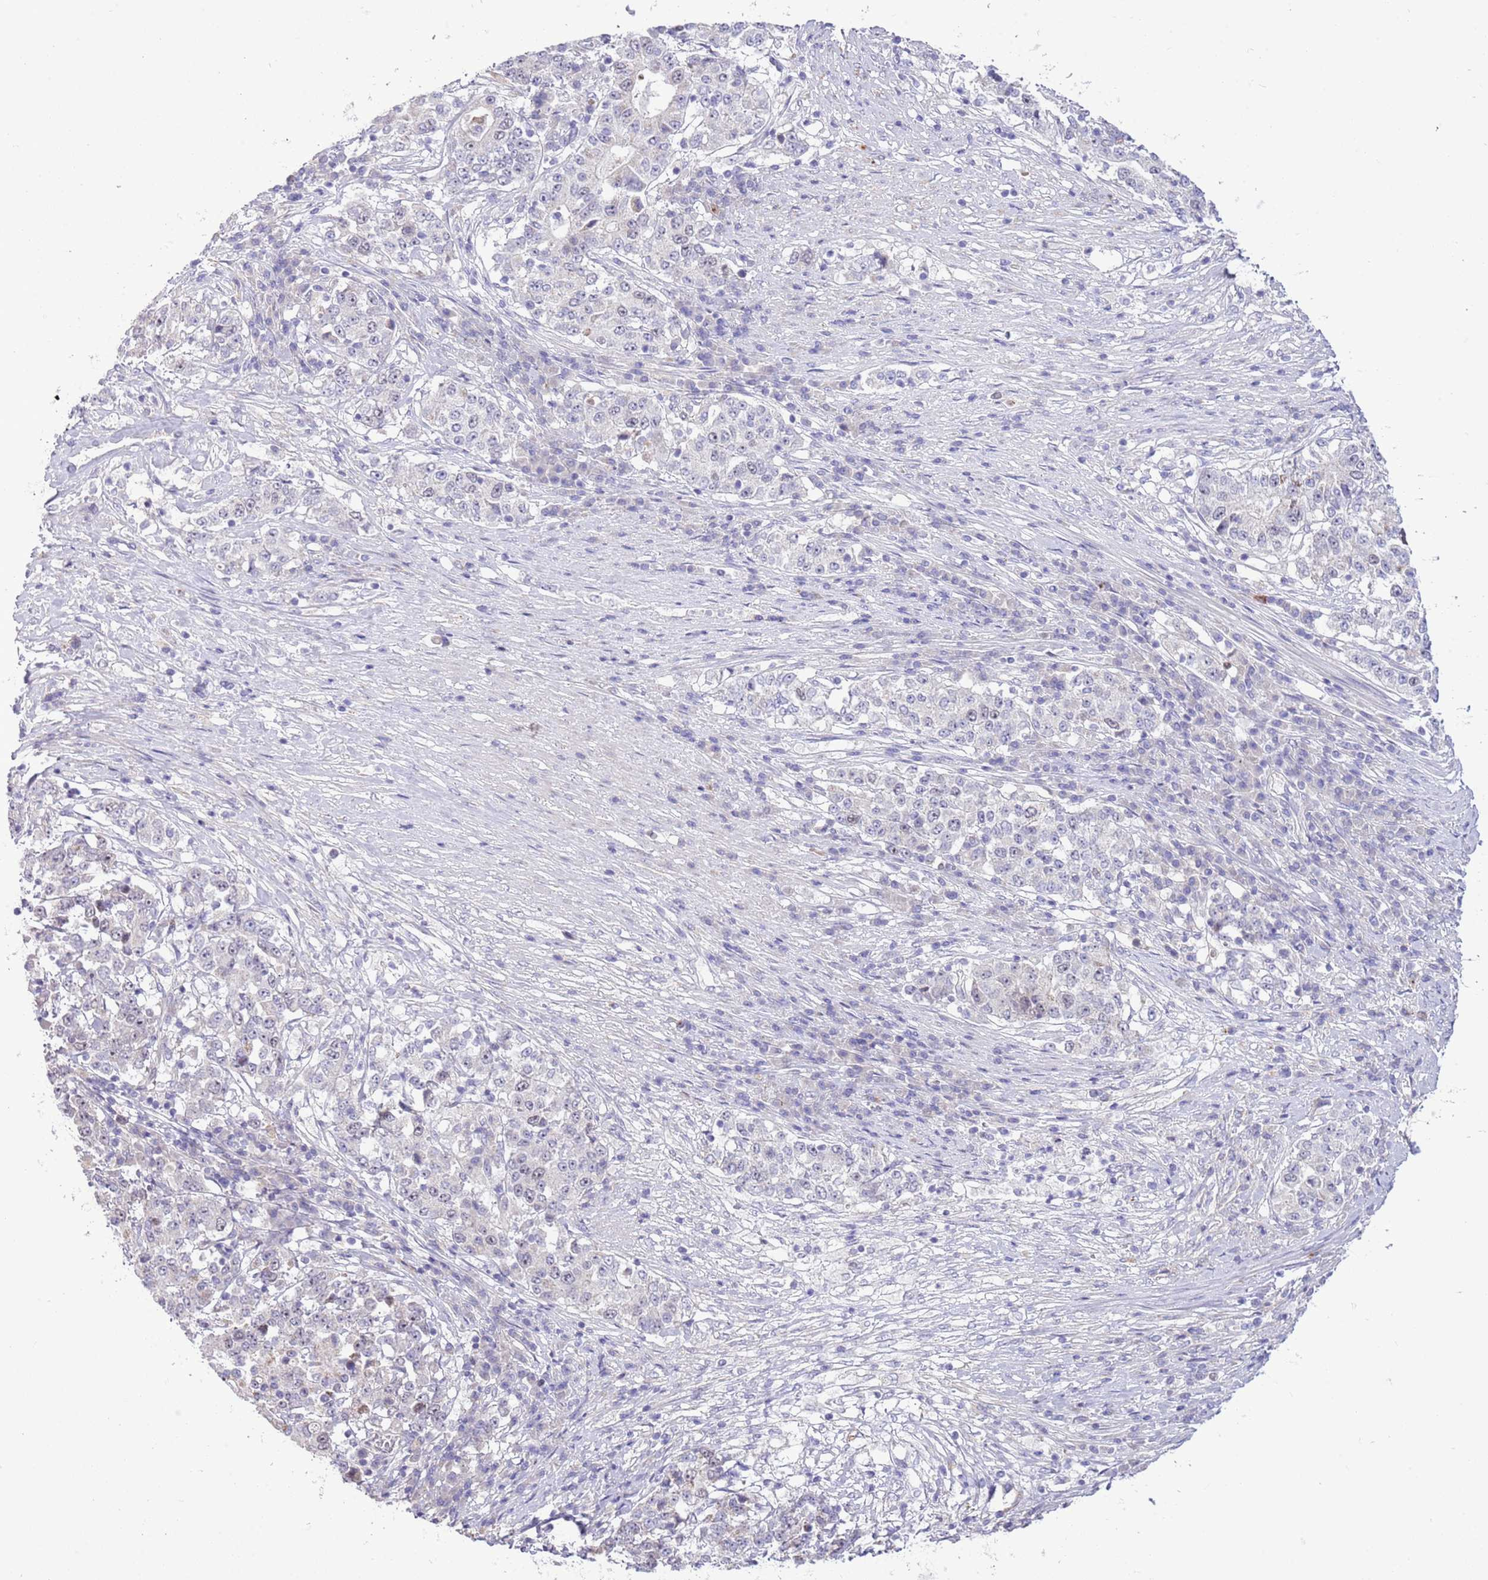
{"staining": {"intensity": "negative", "quantity": "none", "location": "none"}, "tissue": "stomach cancer", "cell_type": "Tumor cells", "image_type": "cancer", "snomed": [{"axis": "morphology", "description": "Adenocarcinoma, NOS"}, {"axis": "topography", "description": "Stomach"}], "caption": "IHC of human adenocarcinoma (stomach) displays no staining in tumor cells.", "gene": "FBRSL1", "patient": {"sex": "male", "age": 59}}